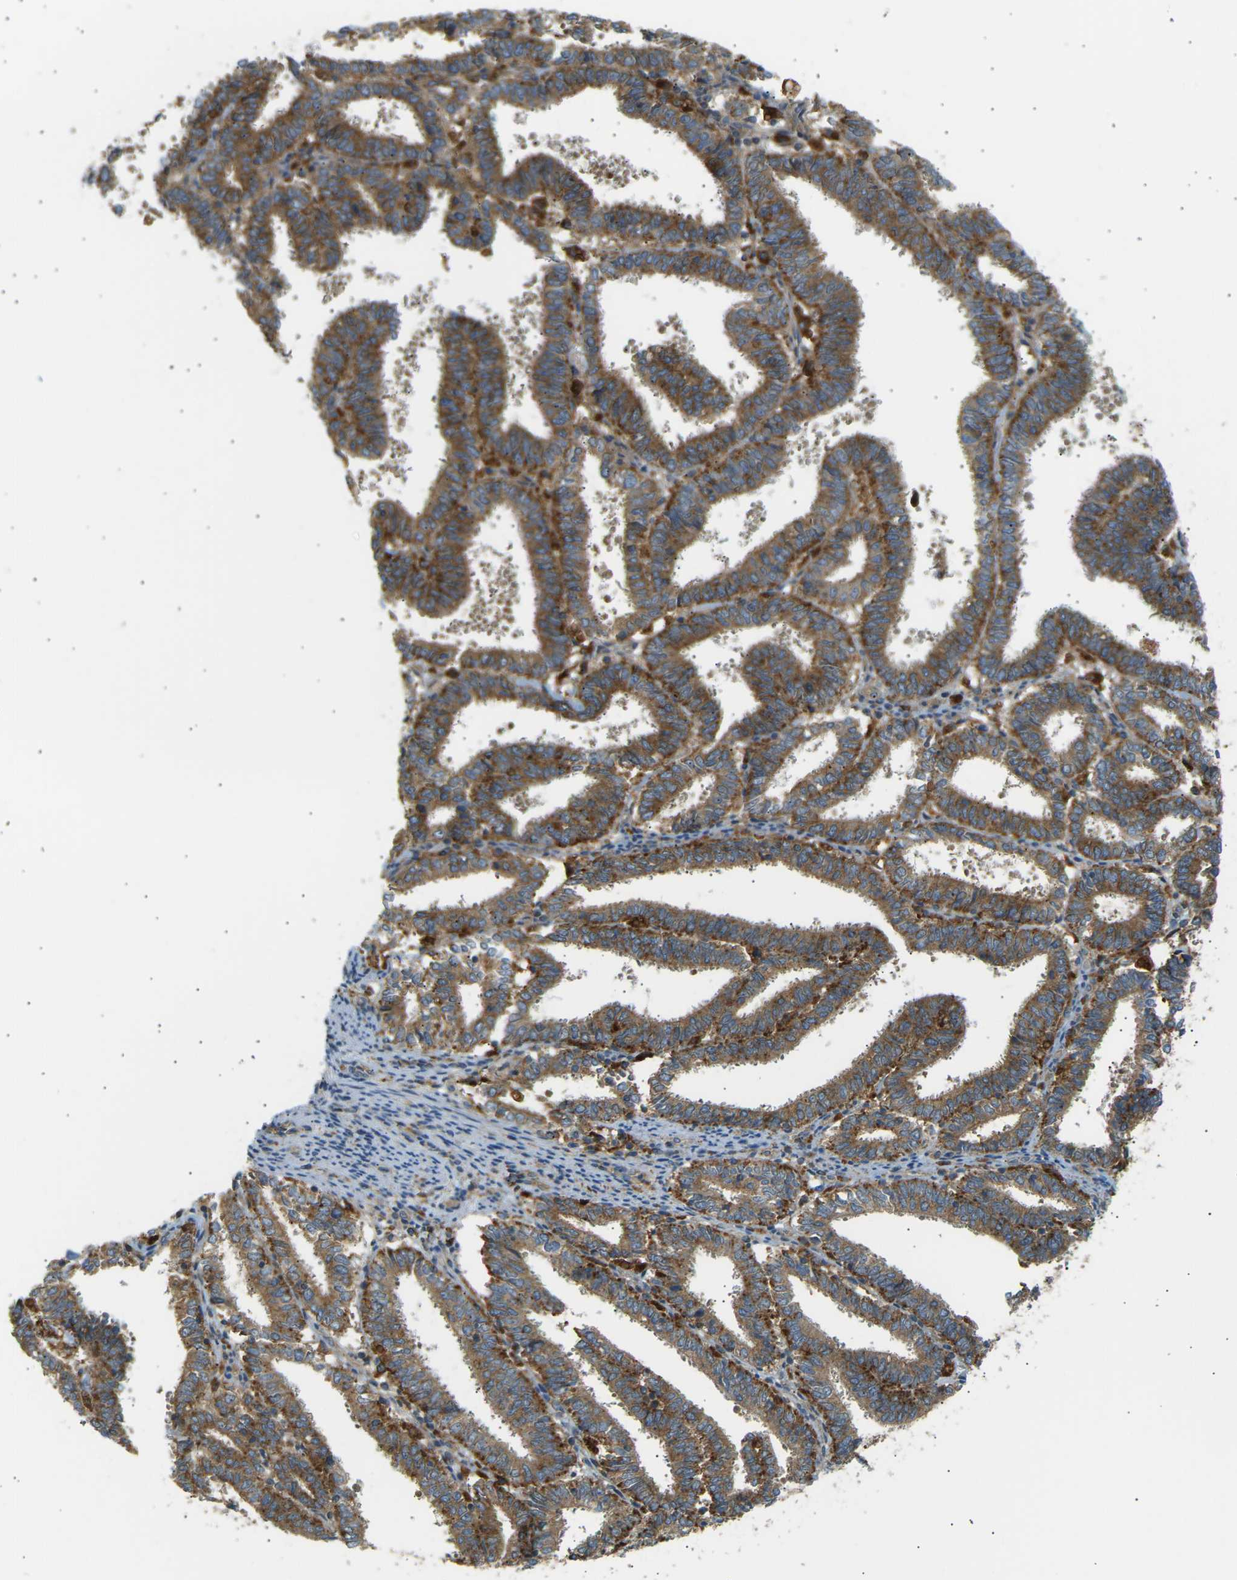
{"staining": {"intensity": "moderate", "quantity": ">75%", "location": "cytoplasmic/membranous"}, "tissue": "endometrial cancer", "cell_type": "Tumor cells", "image_type": "cancer", "snomed": [{"axis": "morphology", "description": "Adenocarcinoma, NOS"}, {"axis": "topography", "description": "Uterus"}], "caption": "Brown immunohistochemical staining in human adenocarcinoma (endometrial) reveals moderate cytoplasmic/membranous expression in approximately >75% of tumor cells.", "gene": "CDK17", "patient": {"sex": "female", "age": 83}}